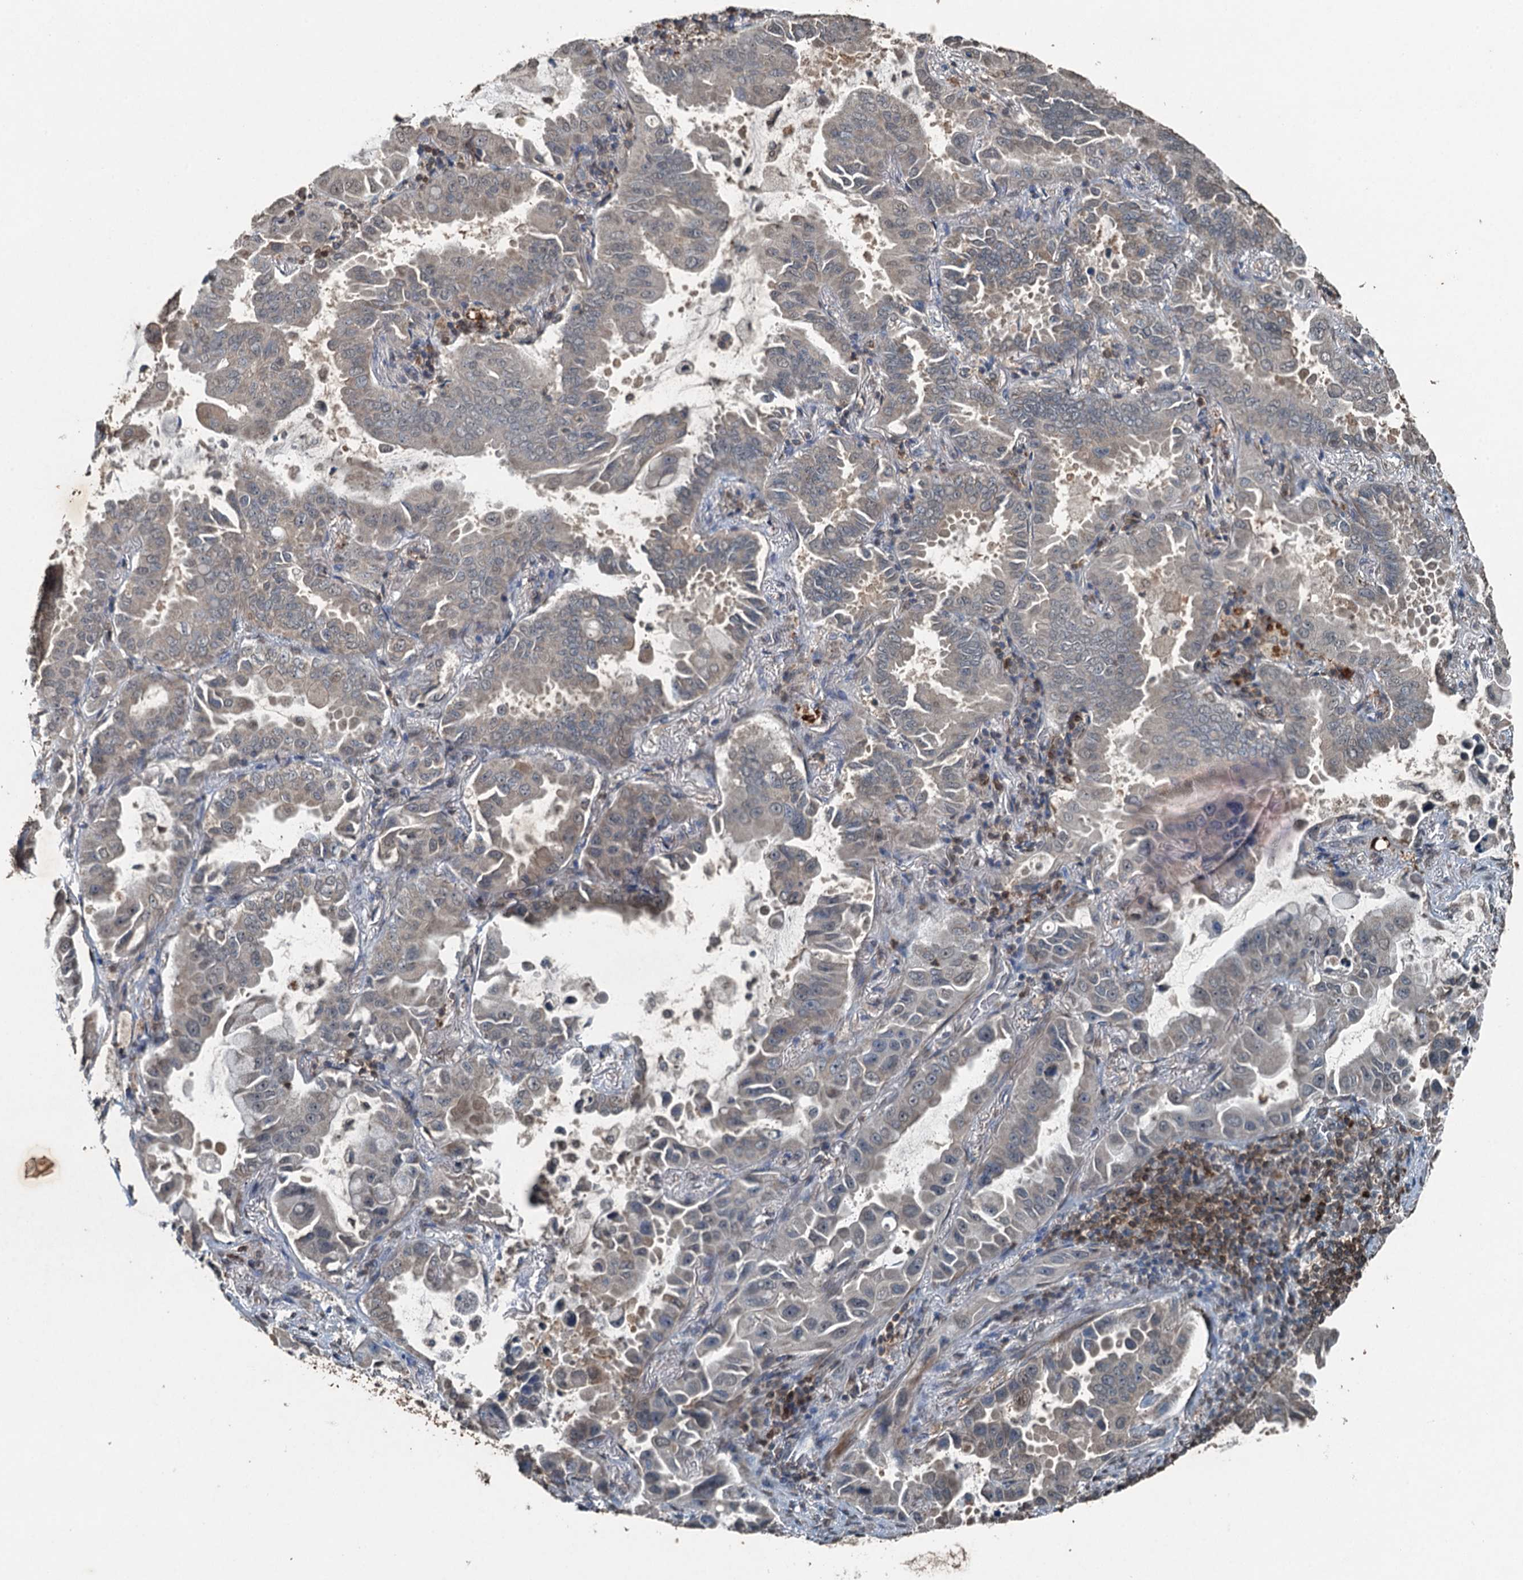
{"staining": {"intensity": "negative", "quantity": "none", "location": "none"}, "tissue": "lung cancer", "cell_type": "Tumor cells", "image_type": "cancer", "snomed": [{"axis": "morphology", "description": "Adenocarcinoma, NOS"}, {"axis": "topography", "description": "Lung"}], "caption": "A photomicrograph of lung adenocarcinoma stained for a protein exhibits no brown staining in tumor cells.", "gene": "TCTN1", "patient": {"sex": "male", "age": 64}}